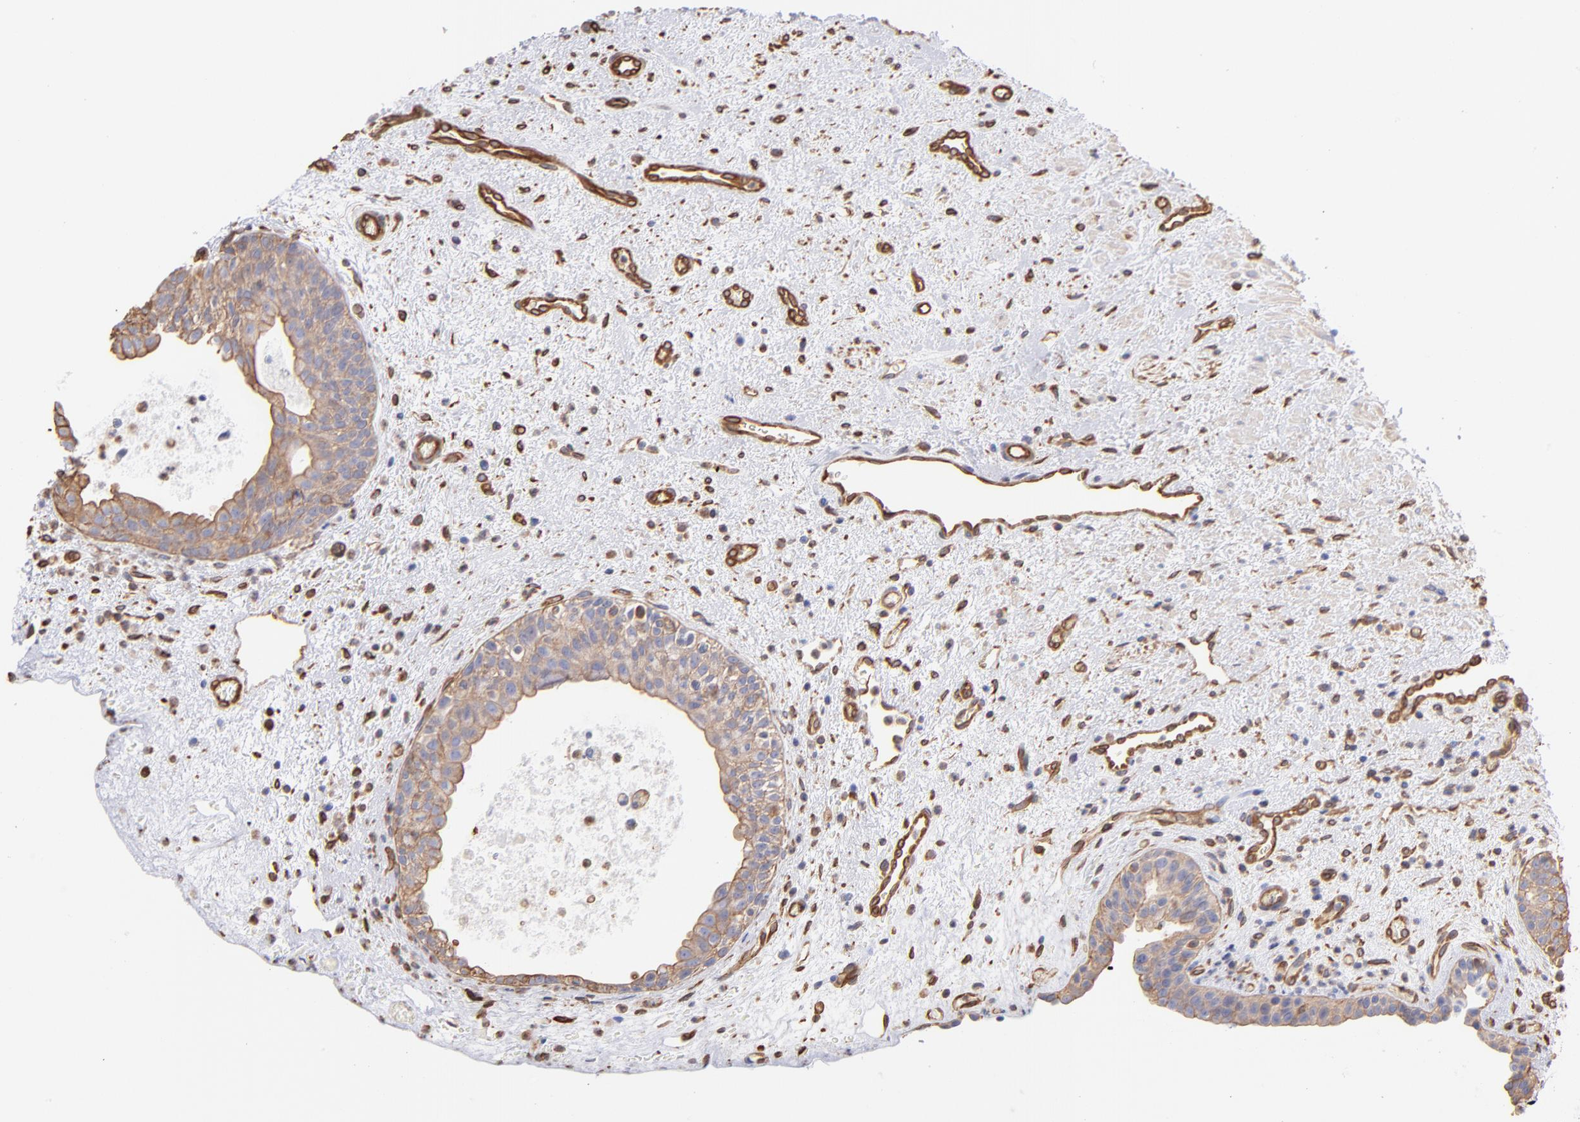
{"staining": {"intensity": "moderate", "quantity": ">75%", "location": "cytoplasmic/membranous"}, "tissue": "urinary bladder", "cell_type": "Urothelial cells", "image_type": "normal", "snomed": [{"axis": "morphology", "description": "Normal tissue, NOS"}, {"axis": "topography", "description": "Urinary bladder"}], "caption": "Benign urinary bladder reveals moderate cytoplasmic/membranous expression in about >75% of urothelial cells (Brightfield microscopy of DAB IHC at high magnification)..", "gene": "PLEC", "patient": {"sex": "male", "age": 48}}